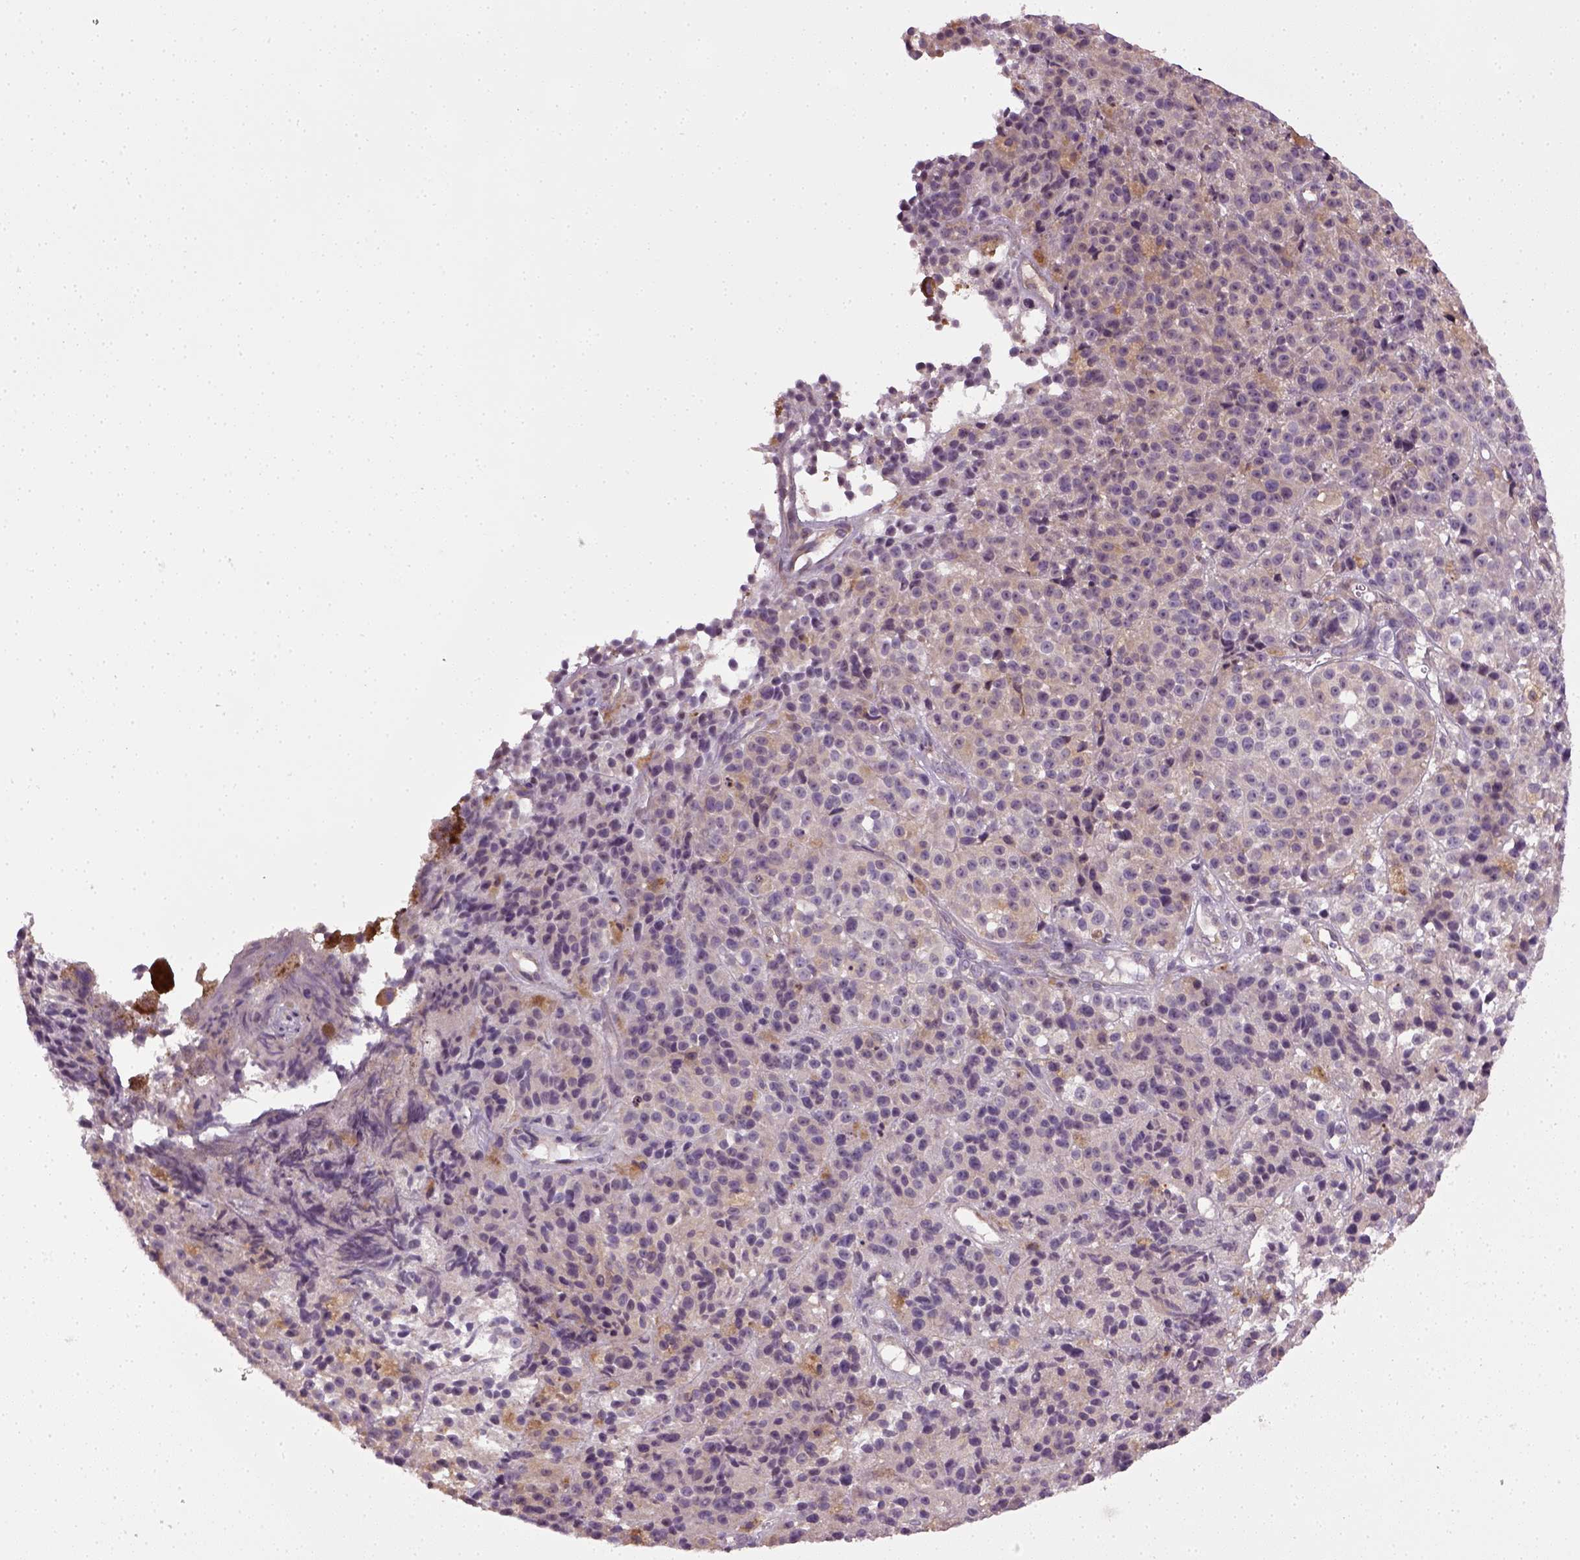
{"staining": {"intensity": "negative", "quantity": "none", "location": "none"}, "tissue": "melanoma", "cell_type": "Tumor cells", "image_type": "cancer", "snomed": [{"axis": "morphology", "description": "Malignant melanoma, NOS"}, {"axis": "topography", "description": "Skin"}], "caption": "A photomicrograph of human melanoma is negative for staining in tumor cells.", "gene": "TPRG1", "patient": {"sex": "female", "age": 58}}